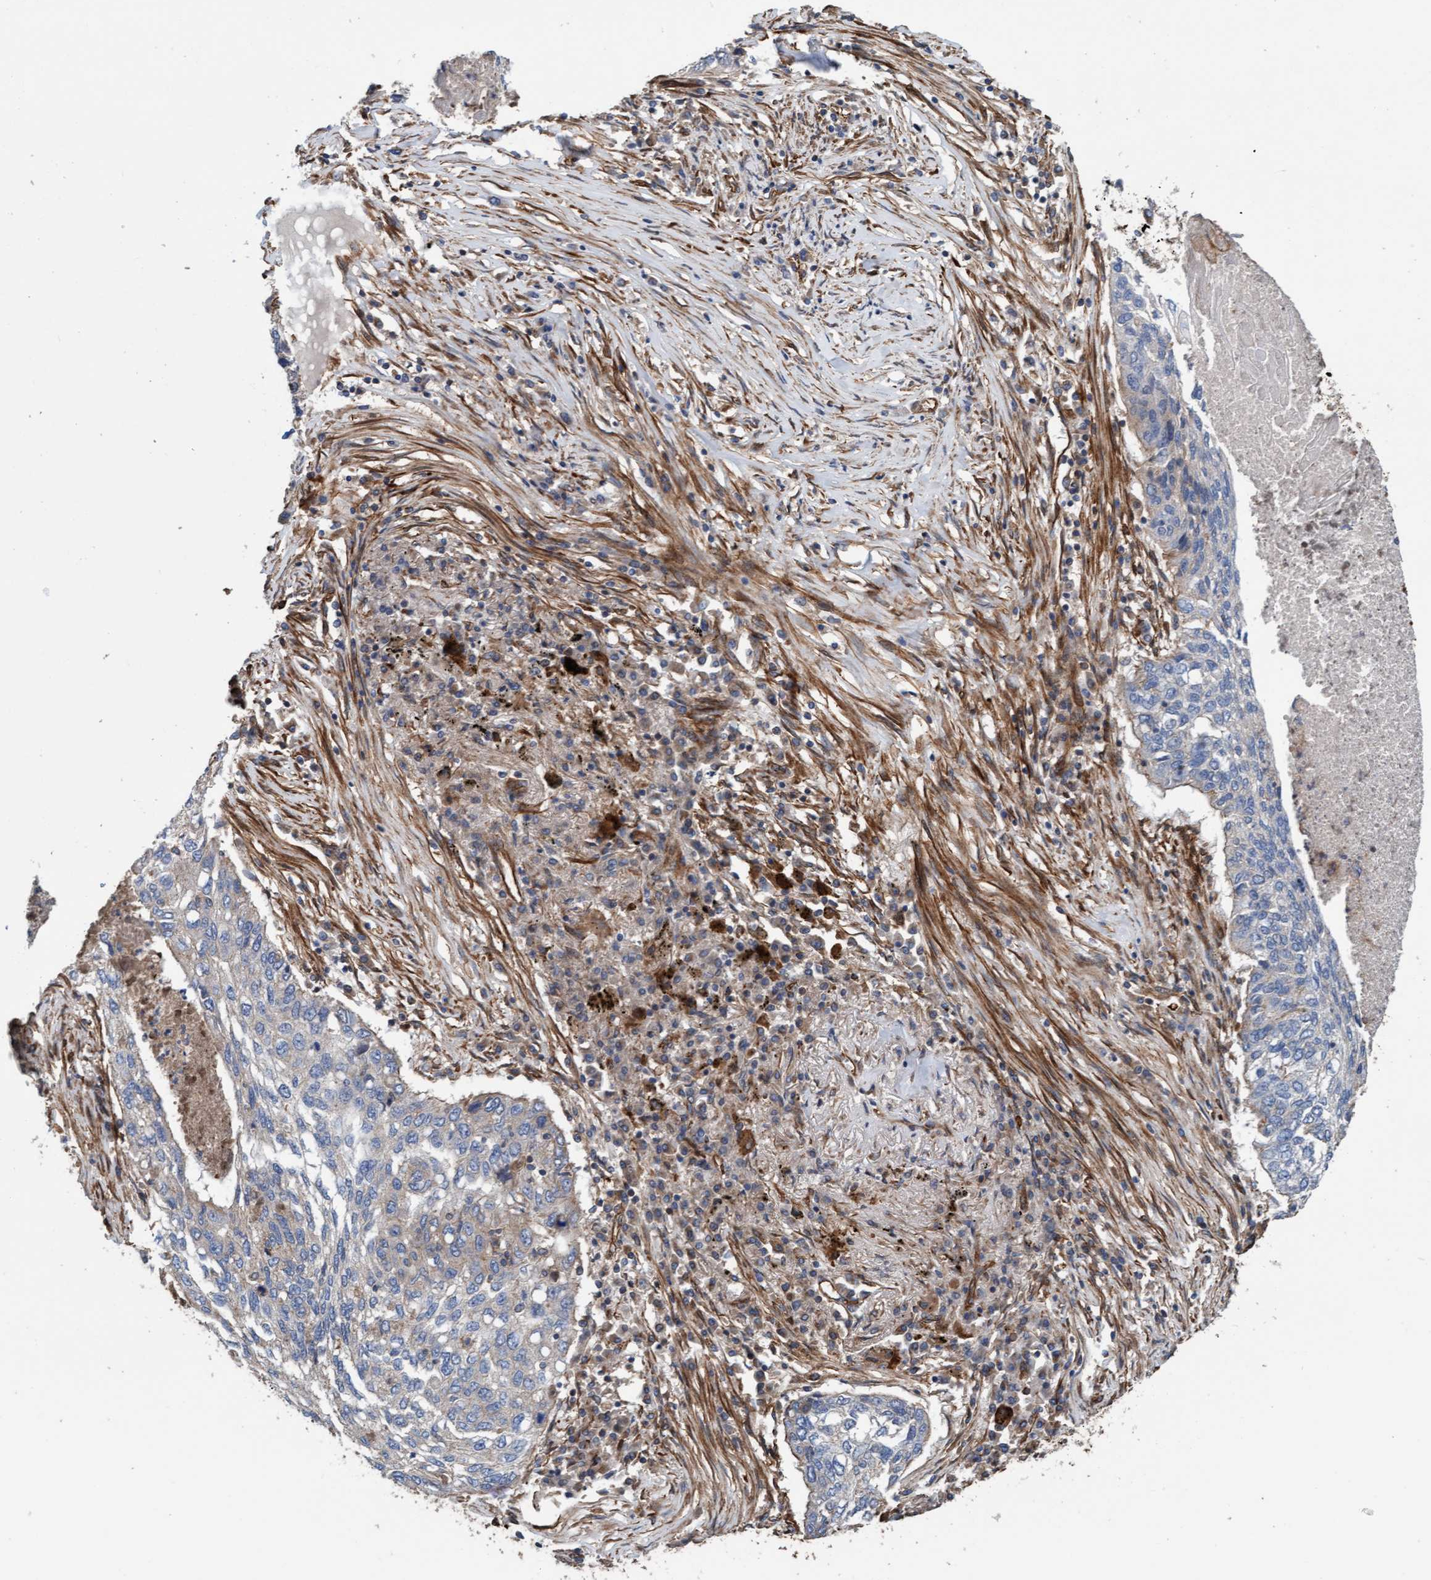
{"staining": {"intensity": "negative", "quantity": "none", "location": "none"}, "tissue": "lung cancer", "cell_type": "Tumor cells", "image_type": "cancer", "snomed": [{"axis": "morphology", "description": "Squamous cell carcinoma, NOS"}, {"axis": "topography", "description": "Lung"}], "caption": "A micrograph of human lung squamous cell carcinoma is negative for staining in tumor cells. Nuclei are stained in blue.", "gene": "STXBP4", "patient": {"sex": "female", "age": 63}}